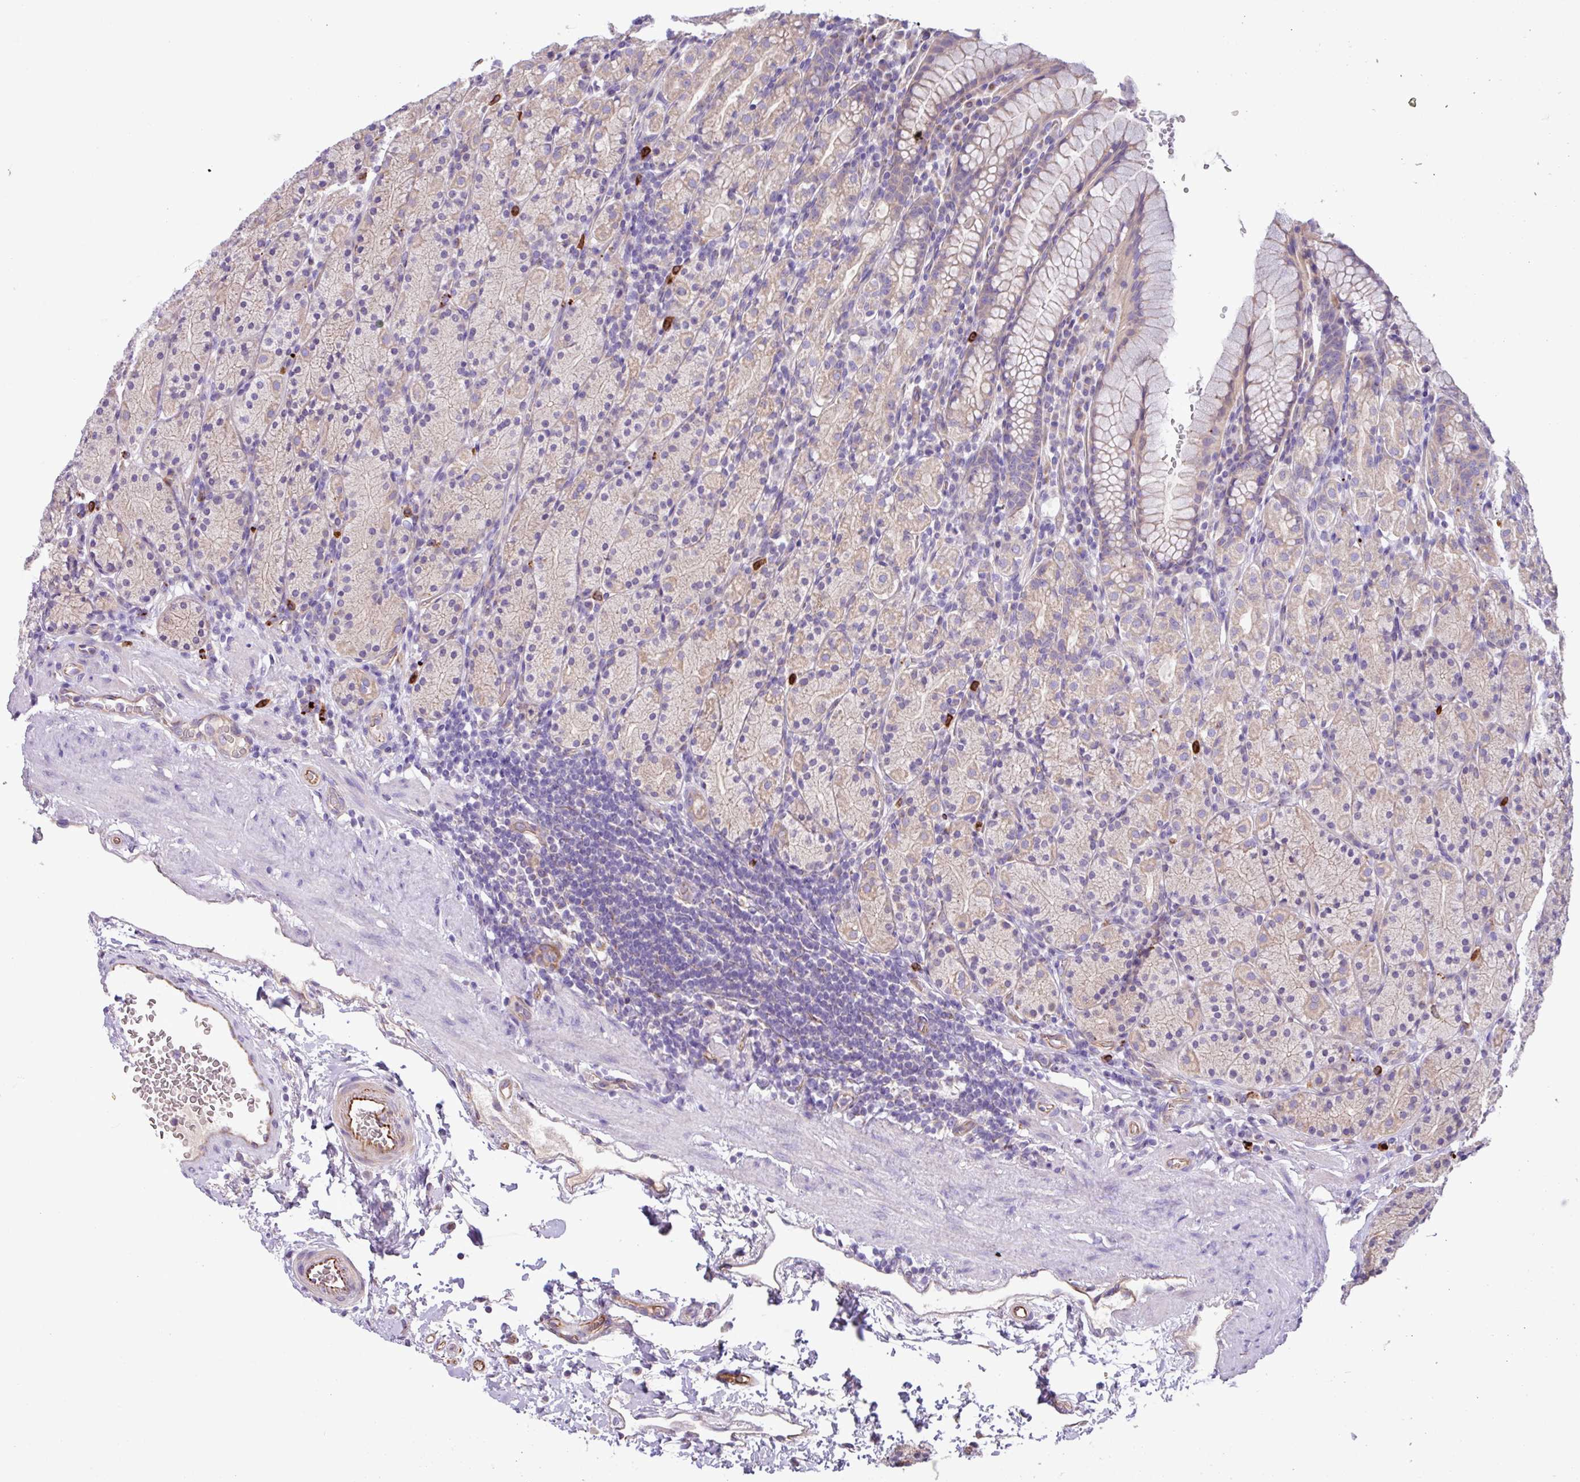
{"staining": {"intensity": "weak", "quantity": "25%-75%", "location": "cytoplasmic/membranous"}, "tissue": "stomach", "cell_type": "Glandular cells", "image_type": "normal", "snomed": [{"axis": "morphology", "description": "Normal tissue, NOS"}, {"axis": "topography", "description": "Stomach, upper"}, {"axis": "topography", "description": "Stomach"}], "caption": "Brown immunohistochemical staining in benign stomach shows weak cytoplasmic/membranous staining in approximately 25%-75% of glandular cells.", "gene": "MRM2", "patient": {"sex": "male", "age": 62}}